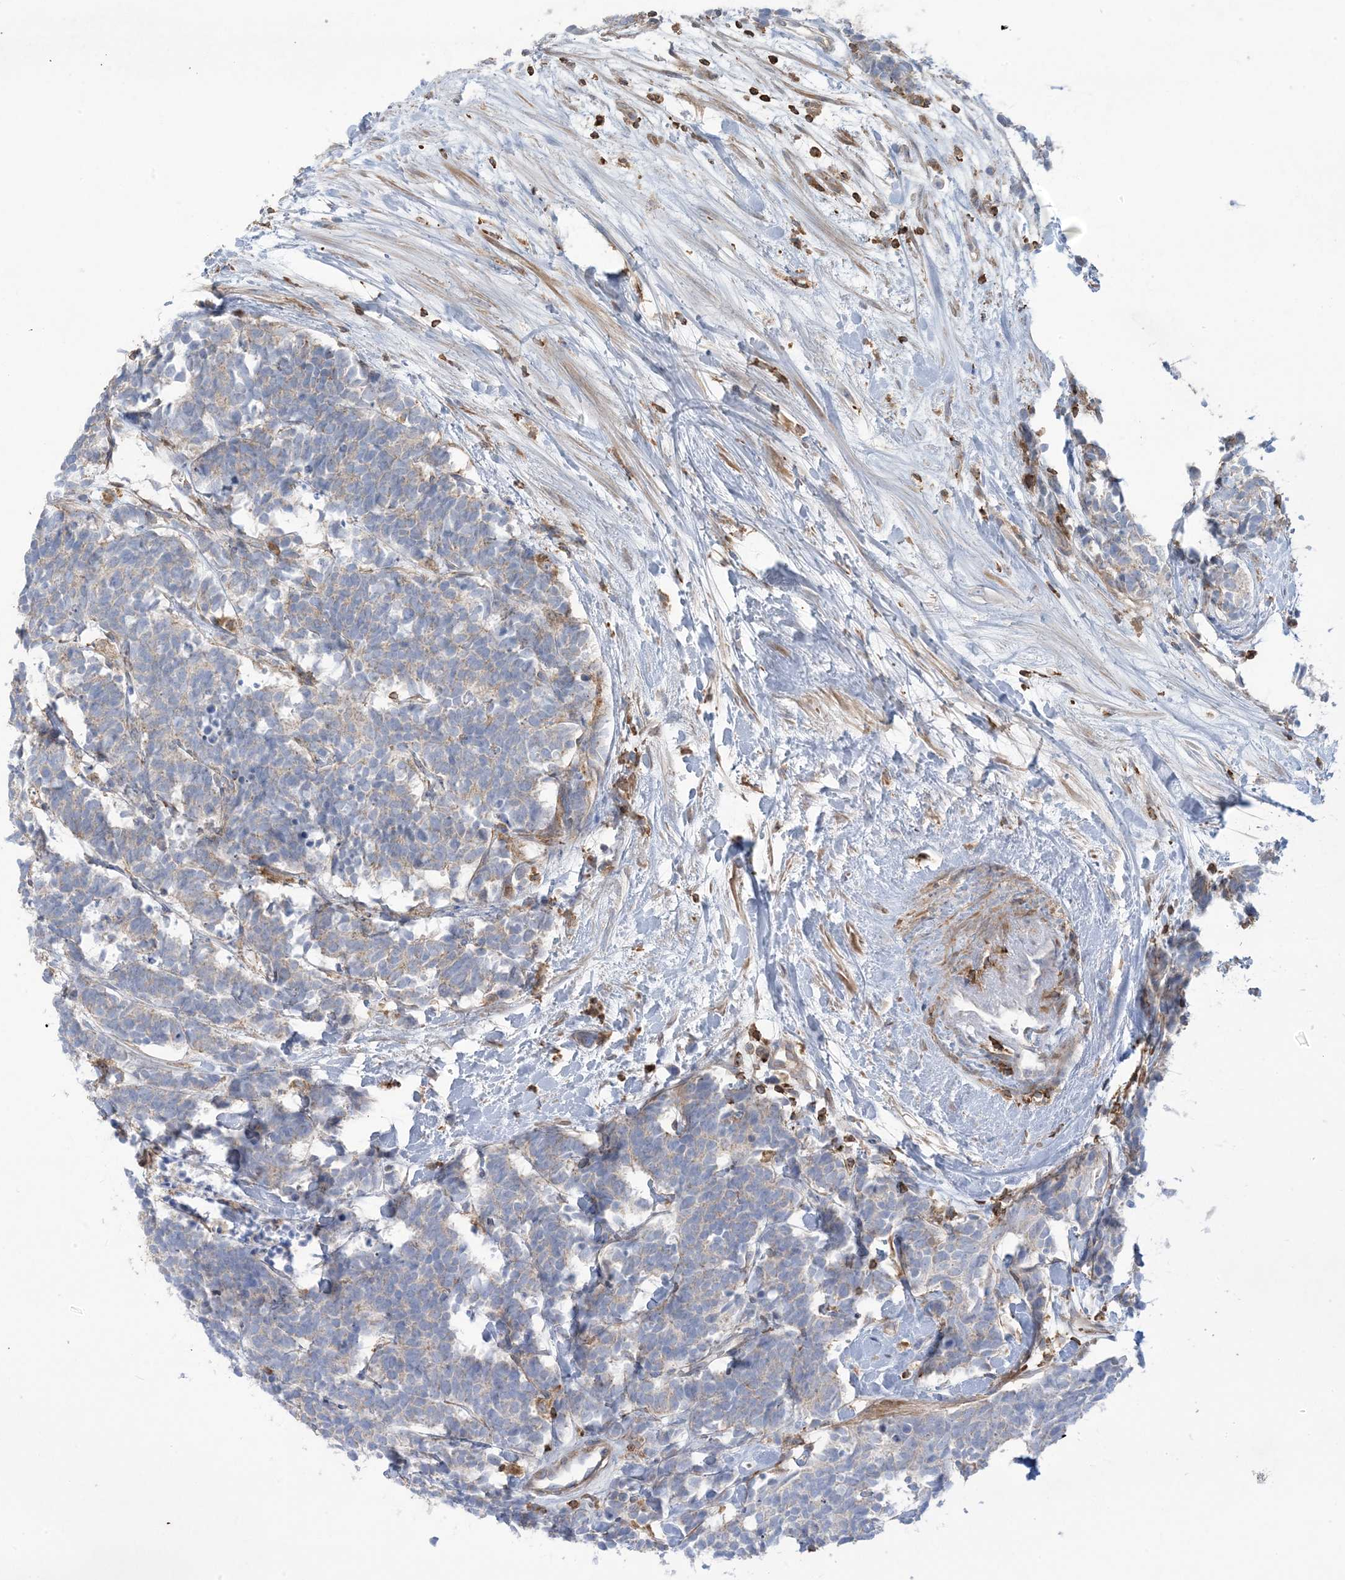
{"staining": {"intensity": "negative", "quantity": "none", "location": "none"}, "tissue": "carcinoid", "cell_type": "Tumor cells", "image_type": "cancer", "snomed": [{"axis": "morphology", "description": "Carcinoma, NOS"}, {"axis": "morphology", "description": "Carcinoid, malignant, NOS"}, {"axis": "topography", "description": "Urinary bladder"}], "caption": "A micrograph of human carcinoid is negative for staining in tumor cells.", "gene": "ARHGAP30", "patient": {"sex": "male", "age": 57}}